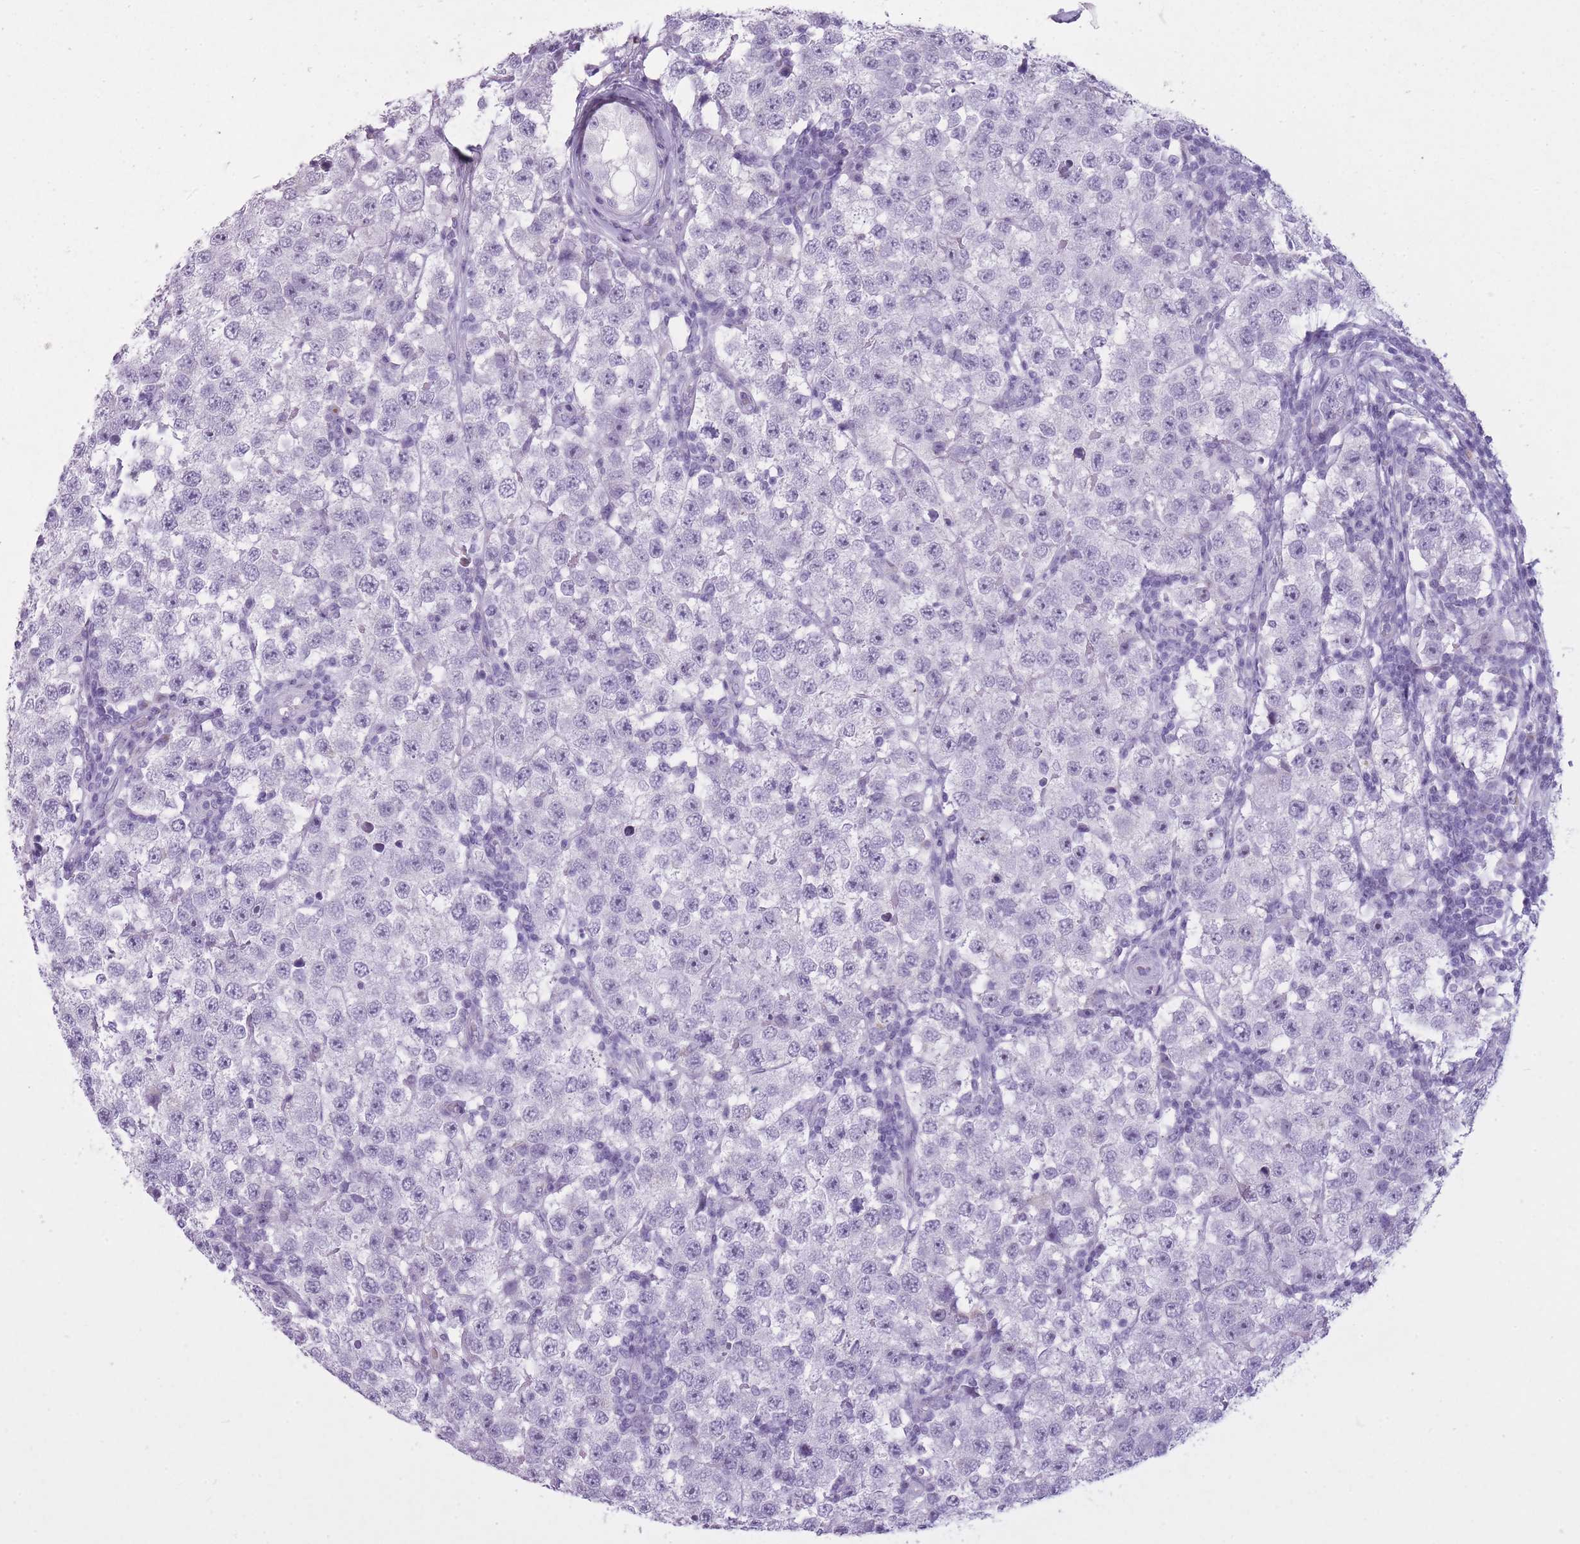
{"staining": {"intensity": "negative", "quantity": "none", "location": "none"}, "tissue": "testis cancer", "cell_type": "Tumor cells", "image_type": "cancer", "snomed": [{"axis": "morphology", "description": "Seminoma, NOS"}, {"axis": "topography", "description": "Testis"}], "caption": "The micrograph demonstrates no significant positivity in tumor cells of testis cancer (seminoma).", "gene": "GOLGA6D", "patient": {"sex": "male", "age": 34}}